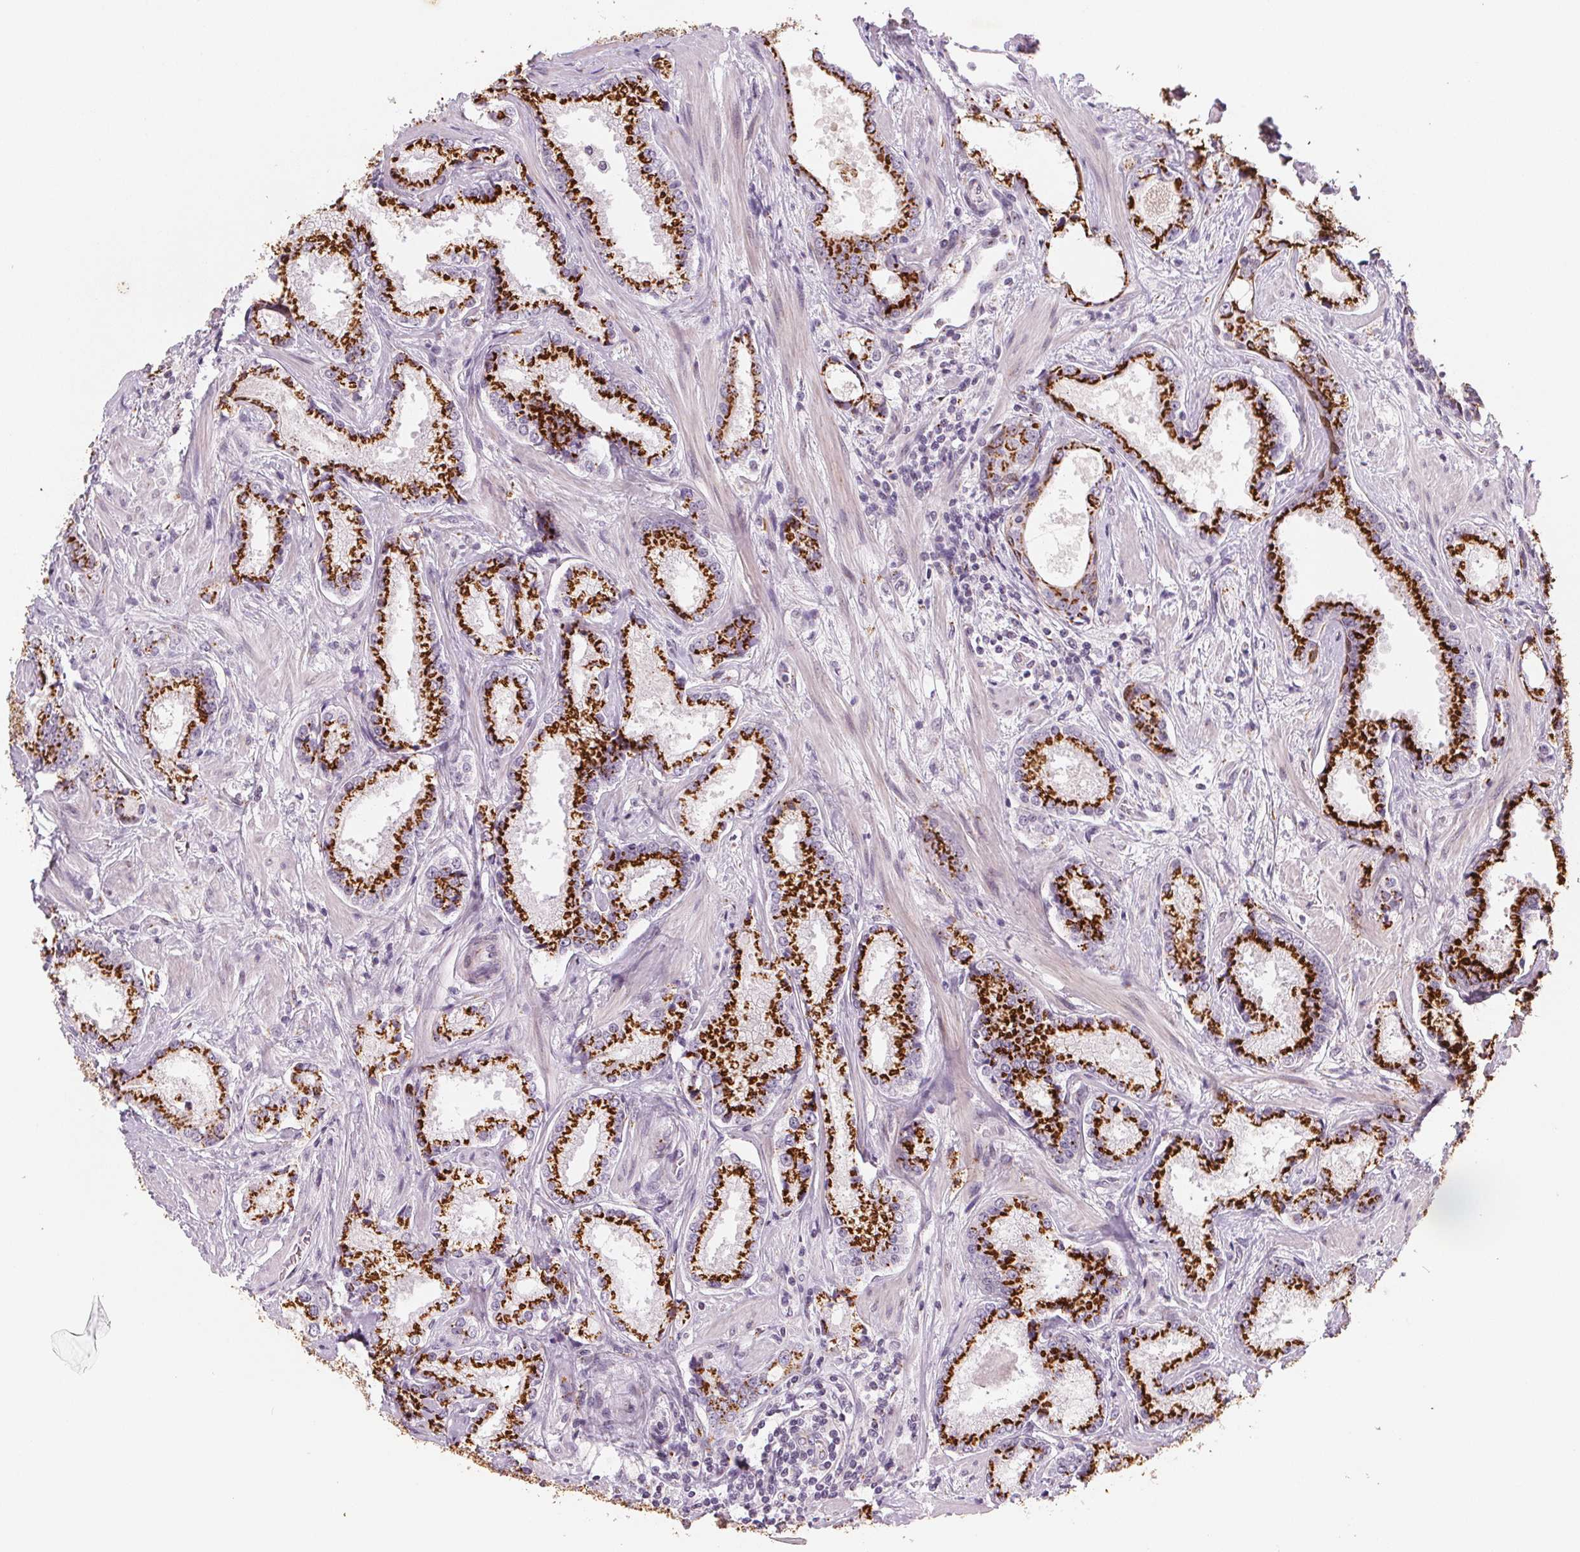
{"staining": {"intensity": "strong", "quantity": ">75%", "location": "cytoplasmic/membranous"}, "tissue": "prostate cancer", "cell_type": "Tumor cells", "image_type": "cancer", "snomed": [{"axis": "morphology", "description": "Adenocarcinoma, Low grade"}, {"axis": "topography", "description": "Prostate"}], "caption": "Tumor cells show high levels of strong cytoplasmic/membranous expression in approximately >75% of cells in prostate cancer (low-grade adenocarcinoma).", "gene": "RAB22A", "patient": {"sex": "male", "age": 56}}